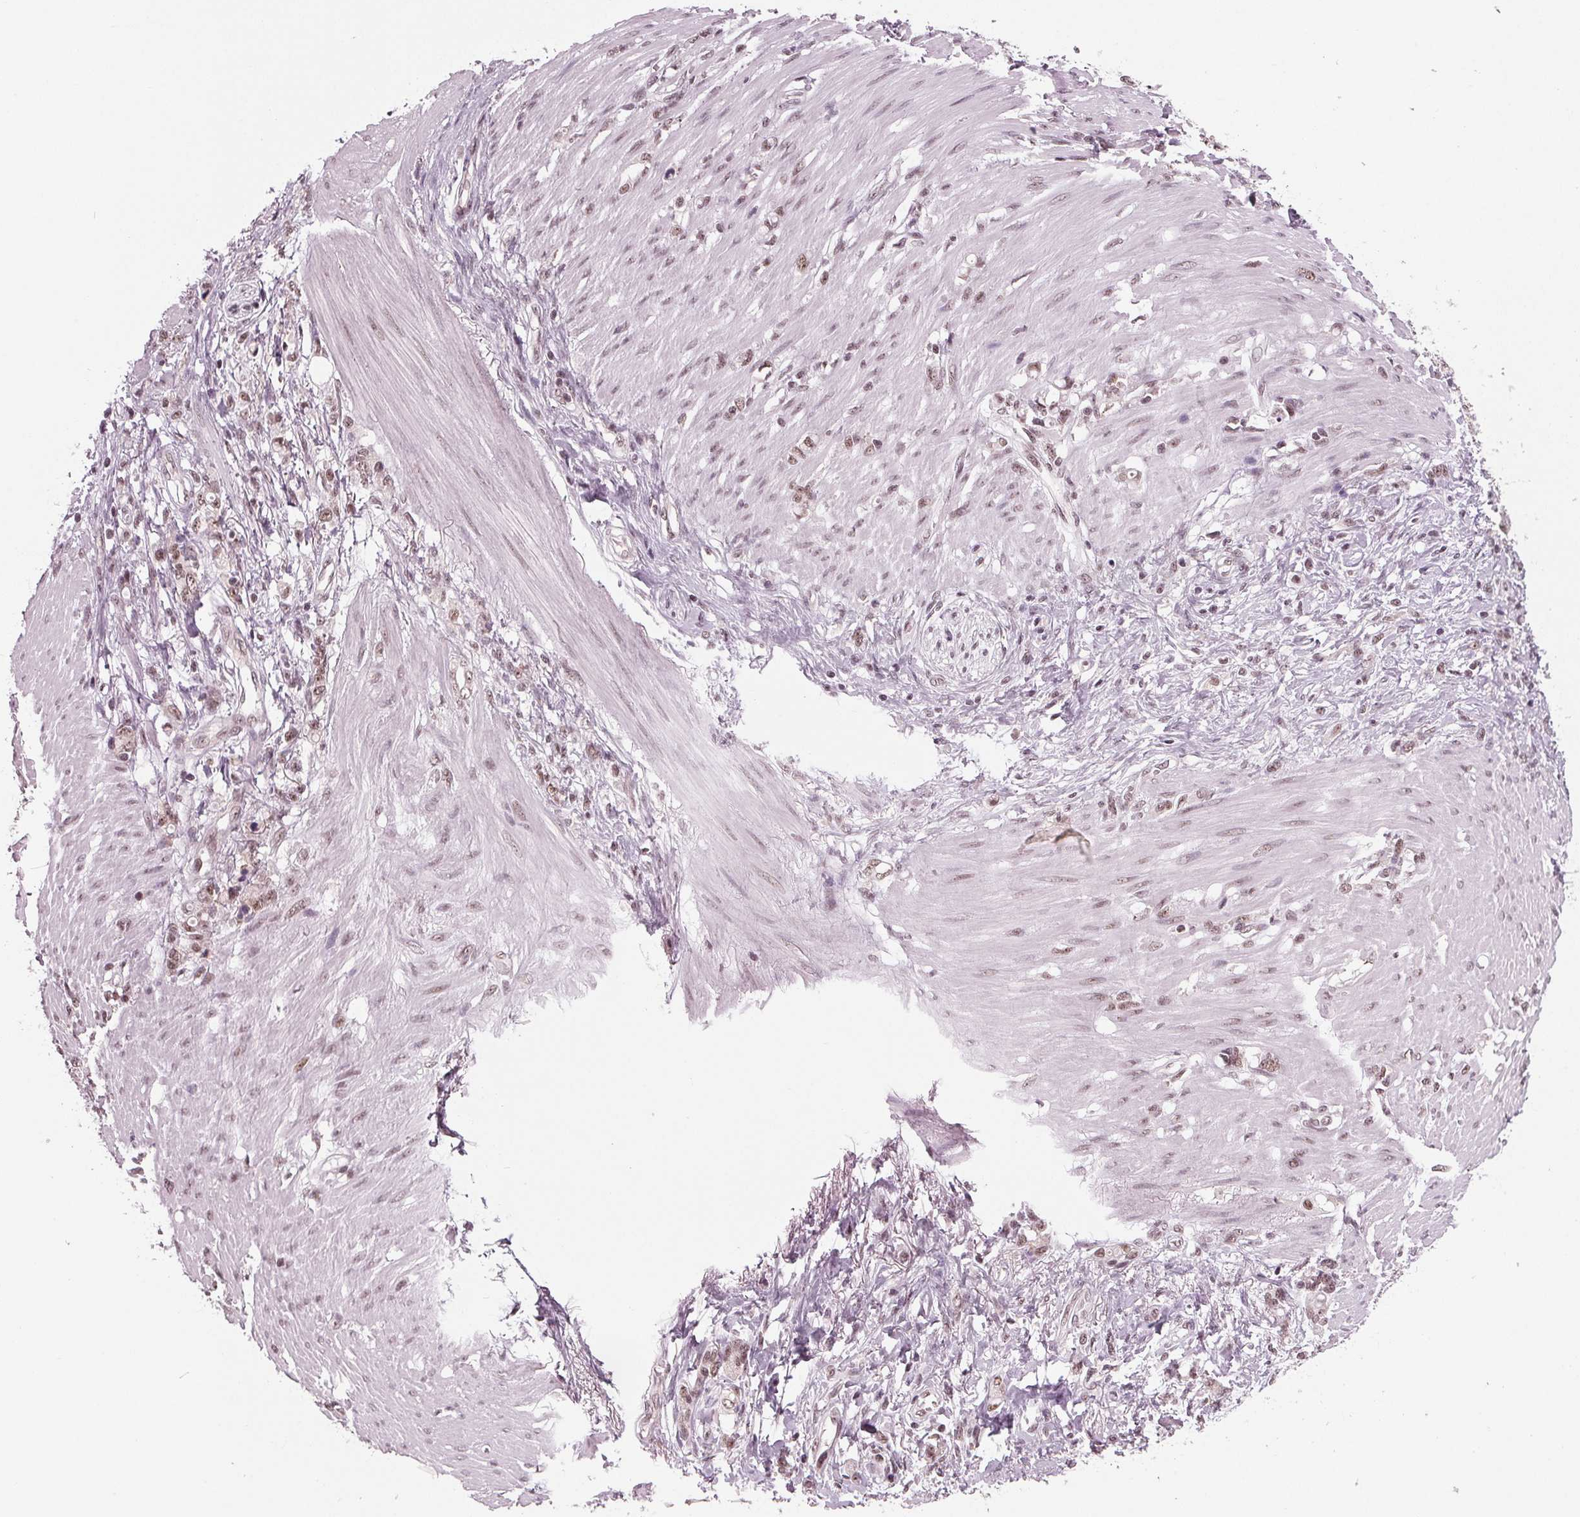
{"staining": {"intensity": "moderate", "quantity": ">75%", "location": "nuclear"}, "tissue": "stomach cancer", "cell_type": "Tumor cells", "image_type": "cancer", "snomed": [{"axis": "morphology", "description": "Adenocarcinoma, NOS"}, {"axis": "topography", "description": "Stomach"}], "caption": "Moderate nuclear protein staining is identified in about >75% of tumor cells in stomach cancer (adenocarcinoma).", "gene": "DDX41", "patient": {"sex": "female", "age": 84}}